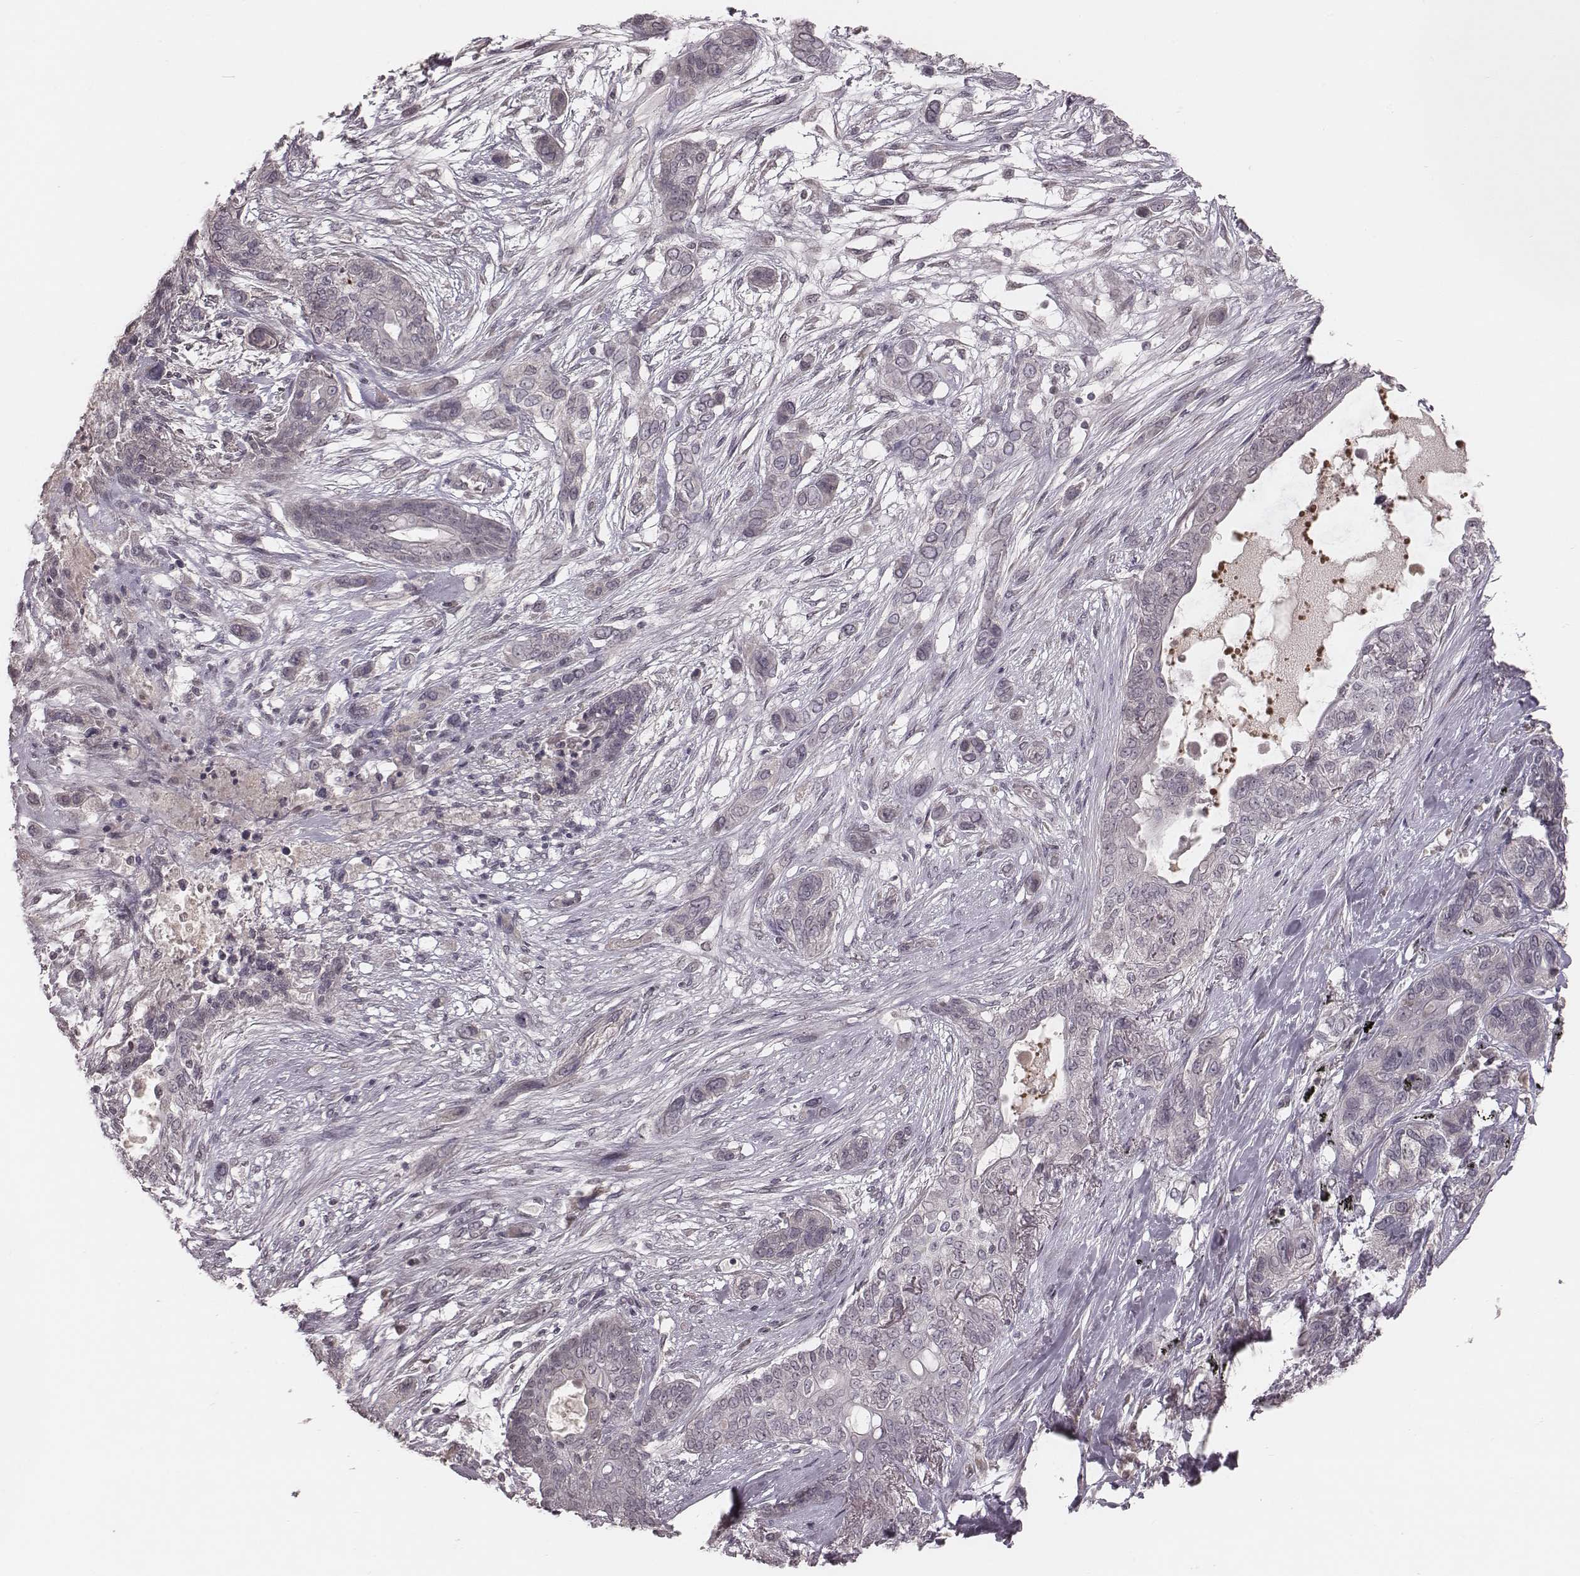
{"staining": {"intensity": "negative", "quantity": "none", "location": "none"}, "tissue": "lung cancer", "cell_type": "Tumor cells", "image_type": "cancer", "snomed": [{"axis": "morphology", "description": "Squamous cell carcinoma, NOS"}, {"axis": "topography", "description": "Lung"}], "caption": "The immunohistochemistry (IHC) histopathology image has no significant staining in tumor cells of lung cancer tissue.", "gene": "IL5", "patient": {"sex": "female", "age": 70}}